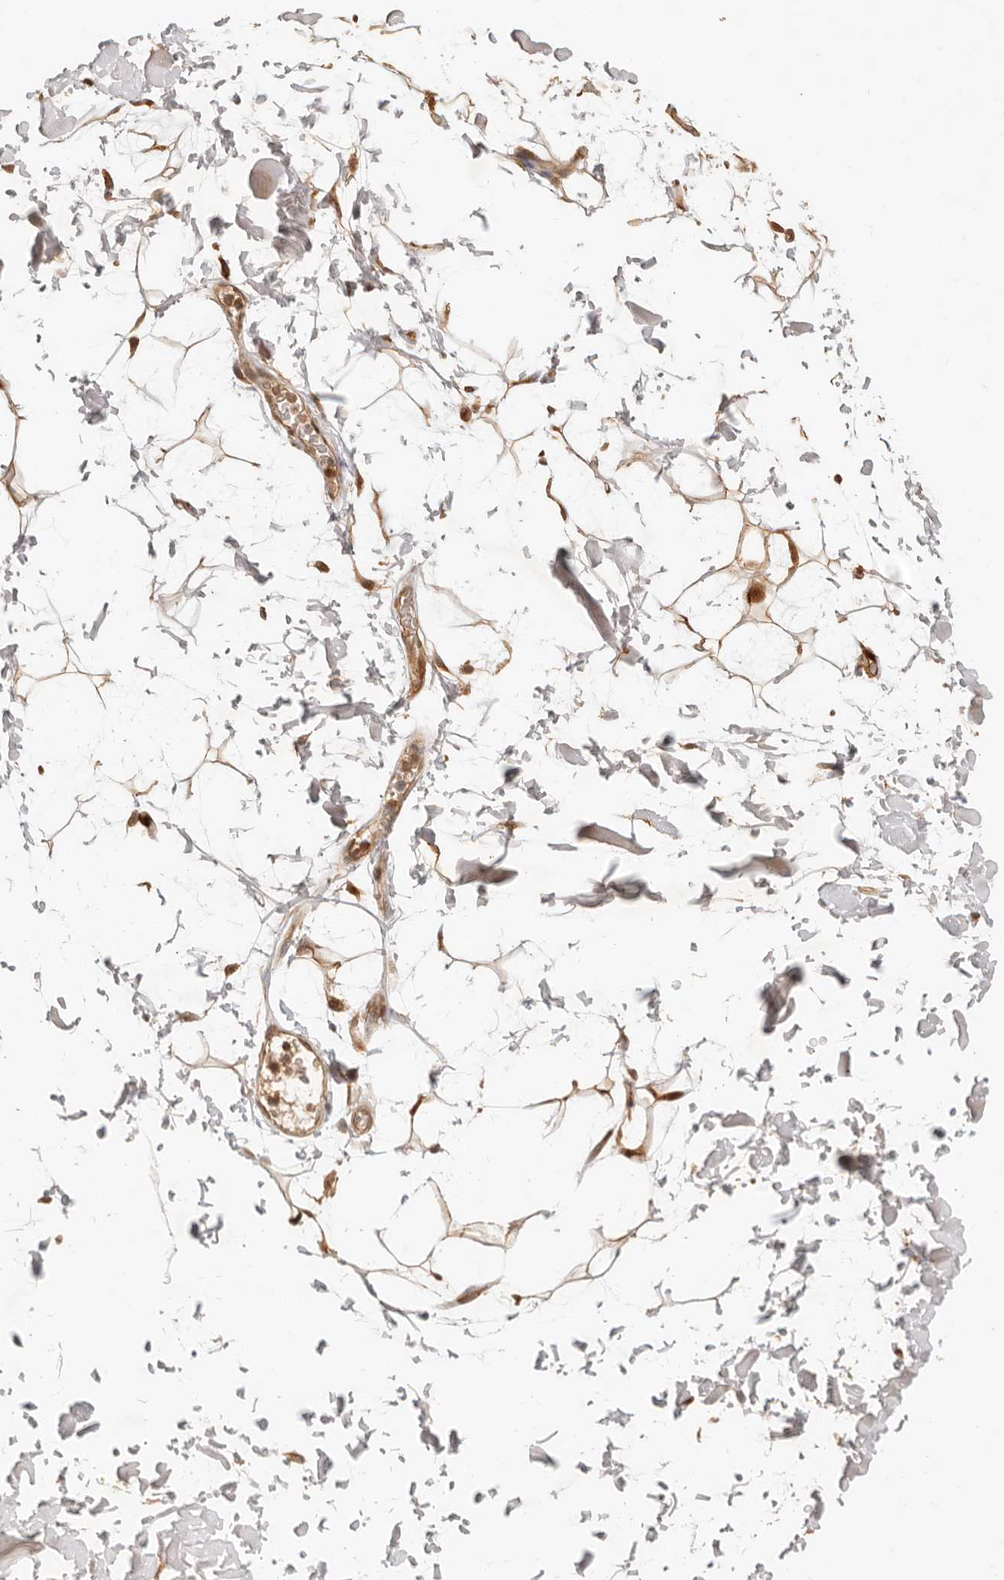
{"staining": {"intensity": "moderate", "quantity": ">75%", "location": "cytoplasmic/membranous"}, "tissue": "adipose tissue", "cell_type": "Adipocytes", "image_type": "normal", "snomed": [{"axis": "morphology", "description": "Normal tissue, NOS"}, {"axis": "topography", "description": "Soft tissue"}], "caption": "Adipose tissue stained with immunohistochemistry (IHC) shows moderate cytoplasmic/membranous positivity in about >75% of adipocytes. (Stains: DAB in brown, nuclei in blue, Microscopy: brightfield microscopy at high magnification).", "gene": "BAALC", "patient": {"sex": "male", "age": 72}}